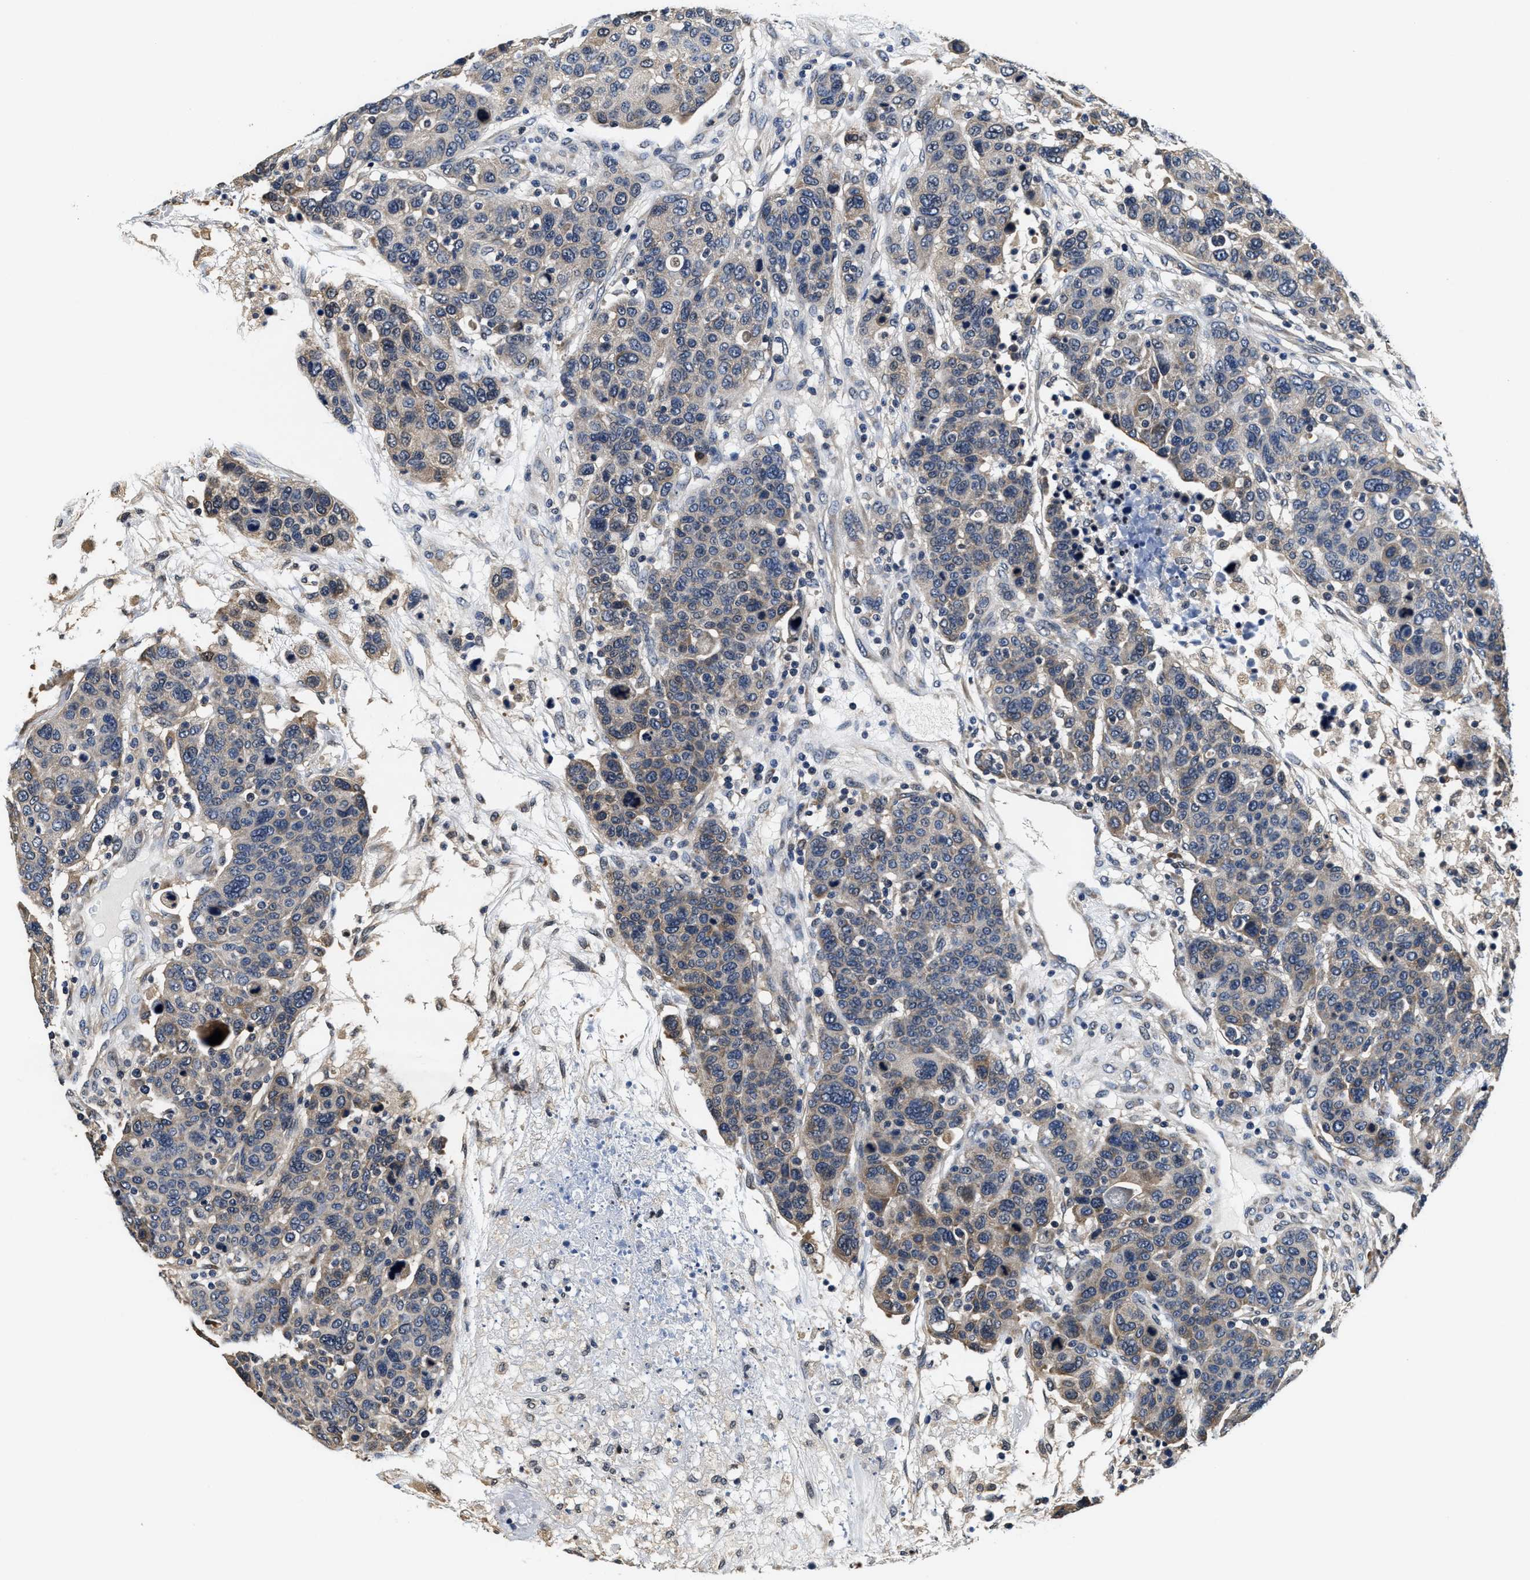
{"staining": {"intensity": "weak", "quantity": "25%-75%", "location": "cytoplasmic/membranous"}, "tissue": "breast cancer", "cell_type": "Tumor cells", "image_type": "cancer", "snomed": [{"axis": "morphology", "description": "Duct carcinoma"}, {"axis": "topography", "description": "Breast"}], "caption": "An image of breast cancer stained for a protein demonstrates weak cytoplasmic/membranous brown staining in tumor cells. (DAB (3,3'-diaminobenzidine) = brown stain, brightfield microscopy at high magnification).", "gene": "PHPT1", "patient": {"sex": "female", "age": 37}}